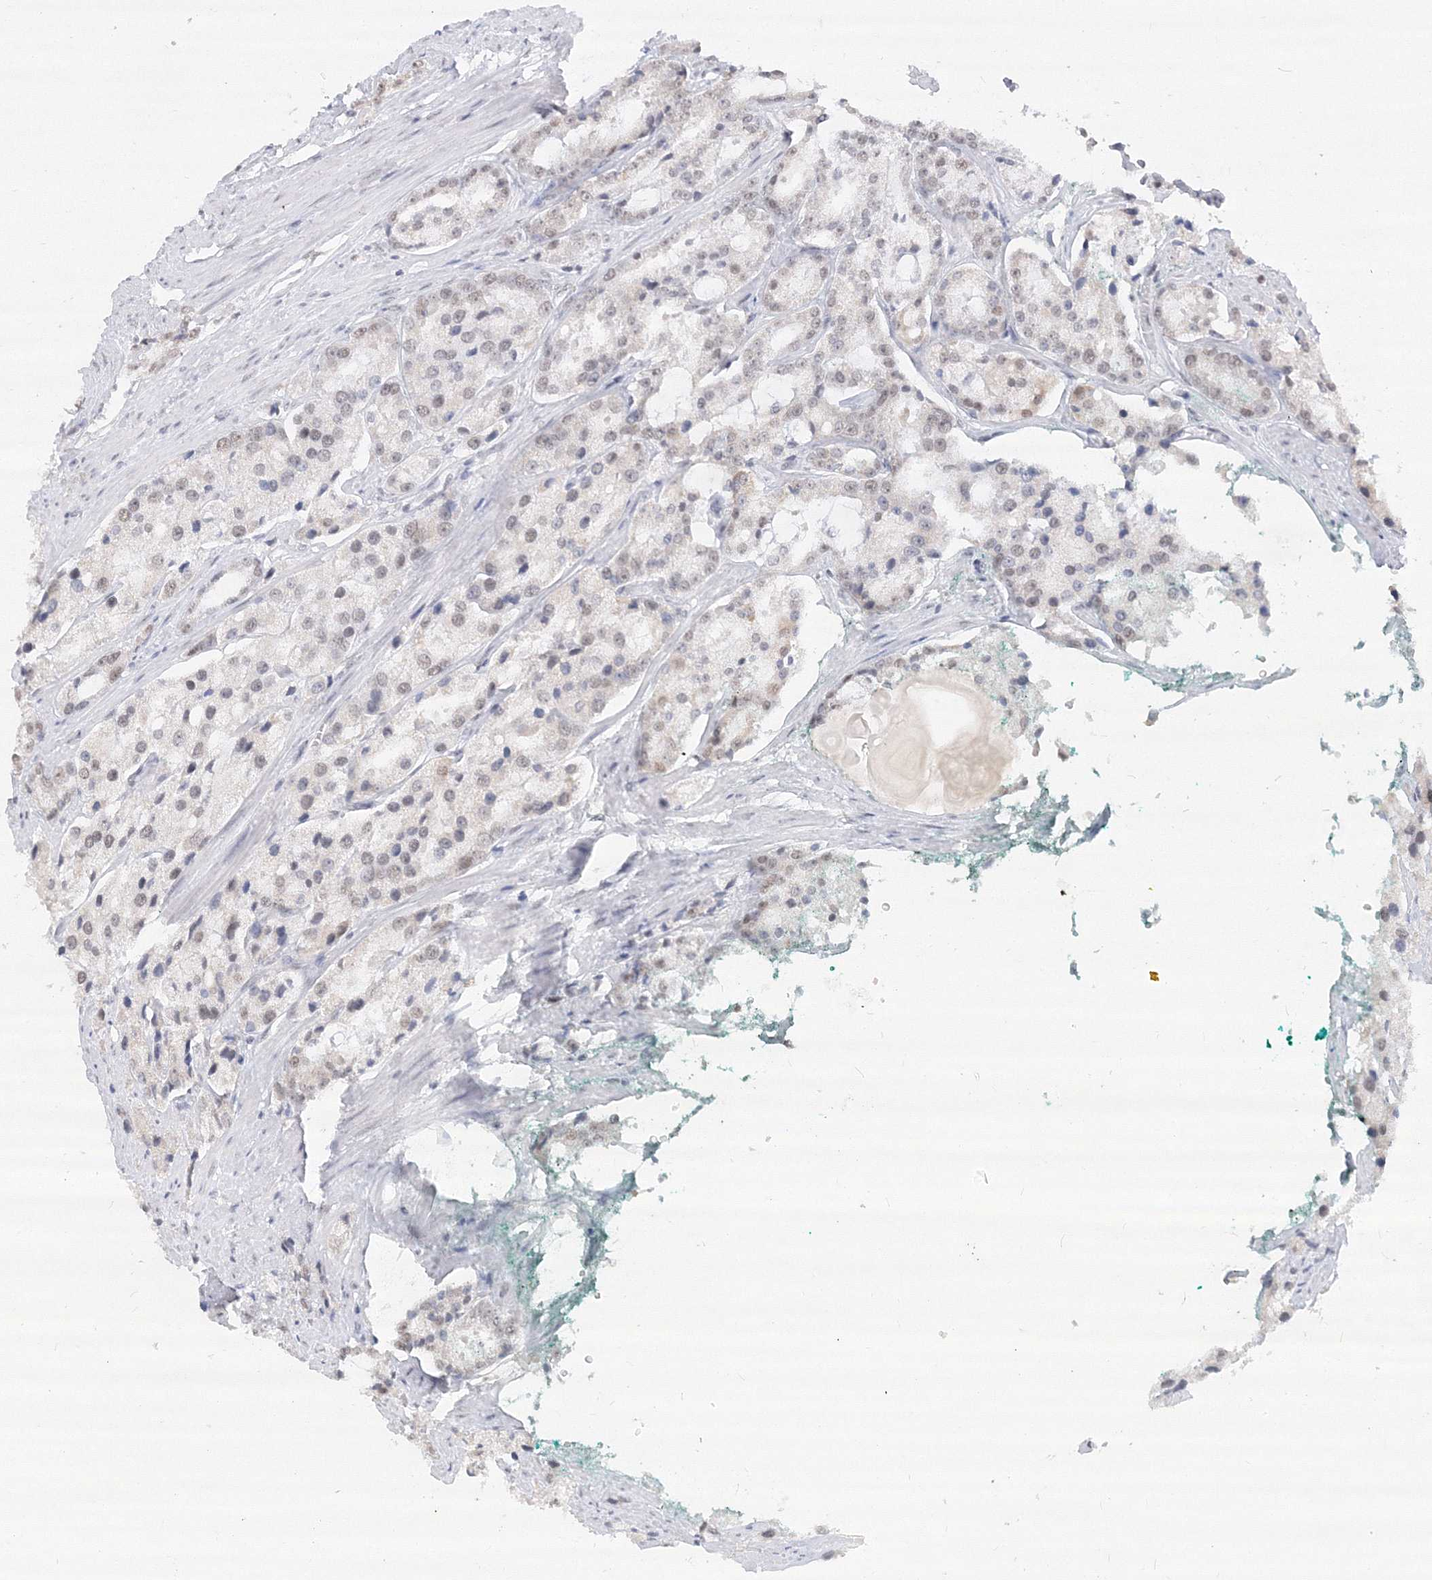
{"staining": {"intensity": "weak", "quantity": "25%-75%", "location": "nuclear"}, "tissue": "prostate cancer", "cell_type": "Tumor cells", "image_type": "cancer", "snomed": [{"axis": "morphology", "description": "Adenocarcinoma, High grade"}, {"axis": "topography", "description": "Prostate"}], "caption": "High-grade adenocarcinoma (prostate) was stained to show a protein in brown. There is low levels of weak nuclear expression in about 25%-75% of tumor cells.", "gene": "PPP4R2", "patient": {"sex": "male", "age": 66}}